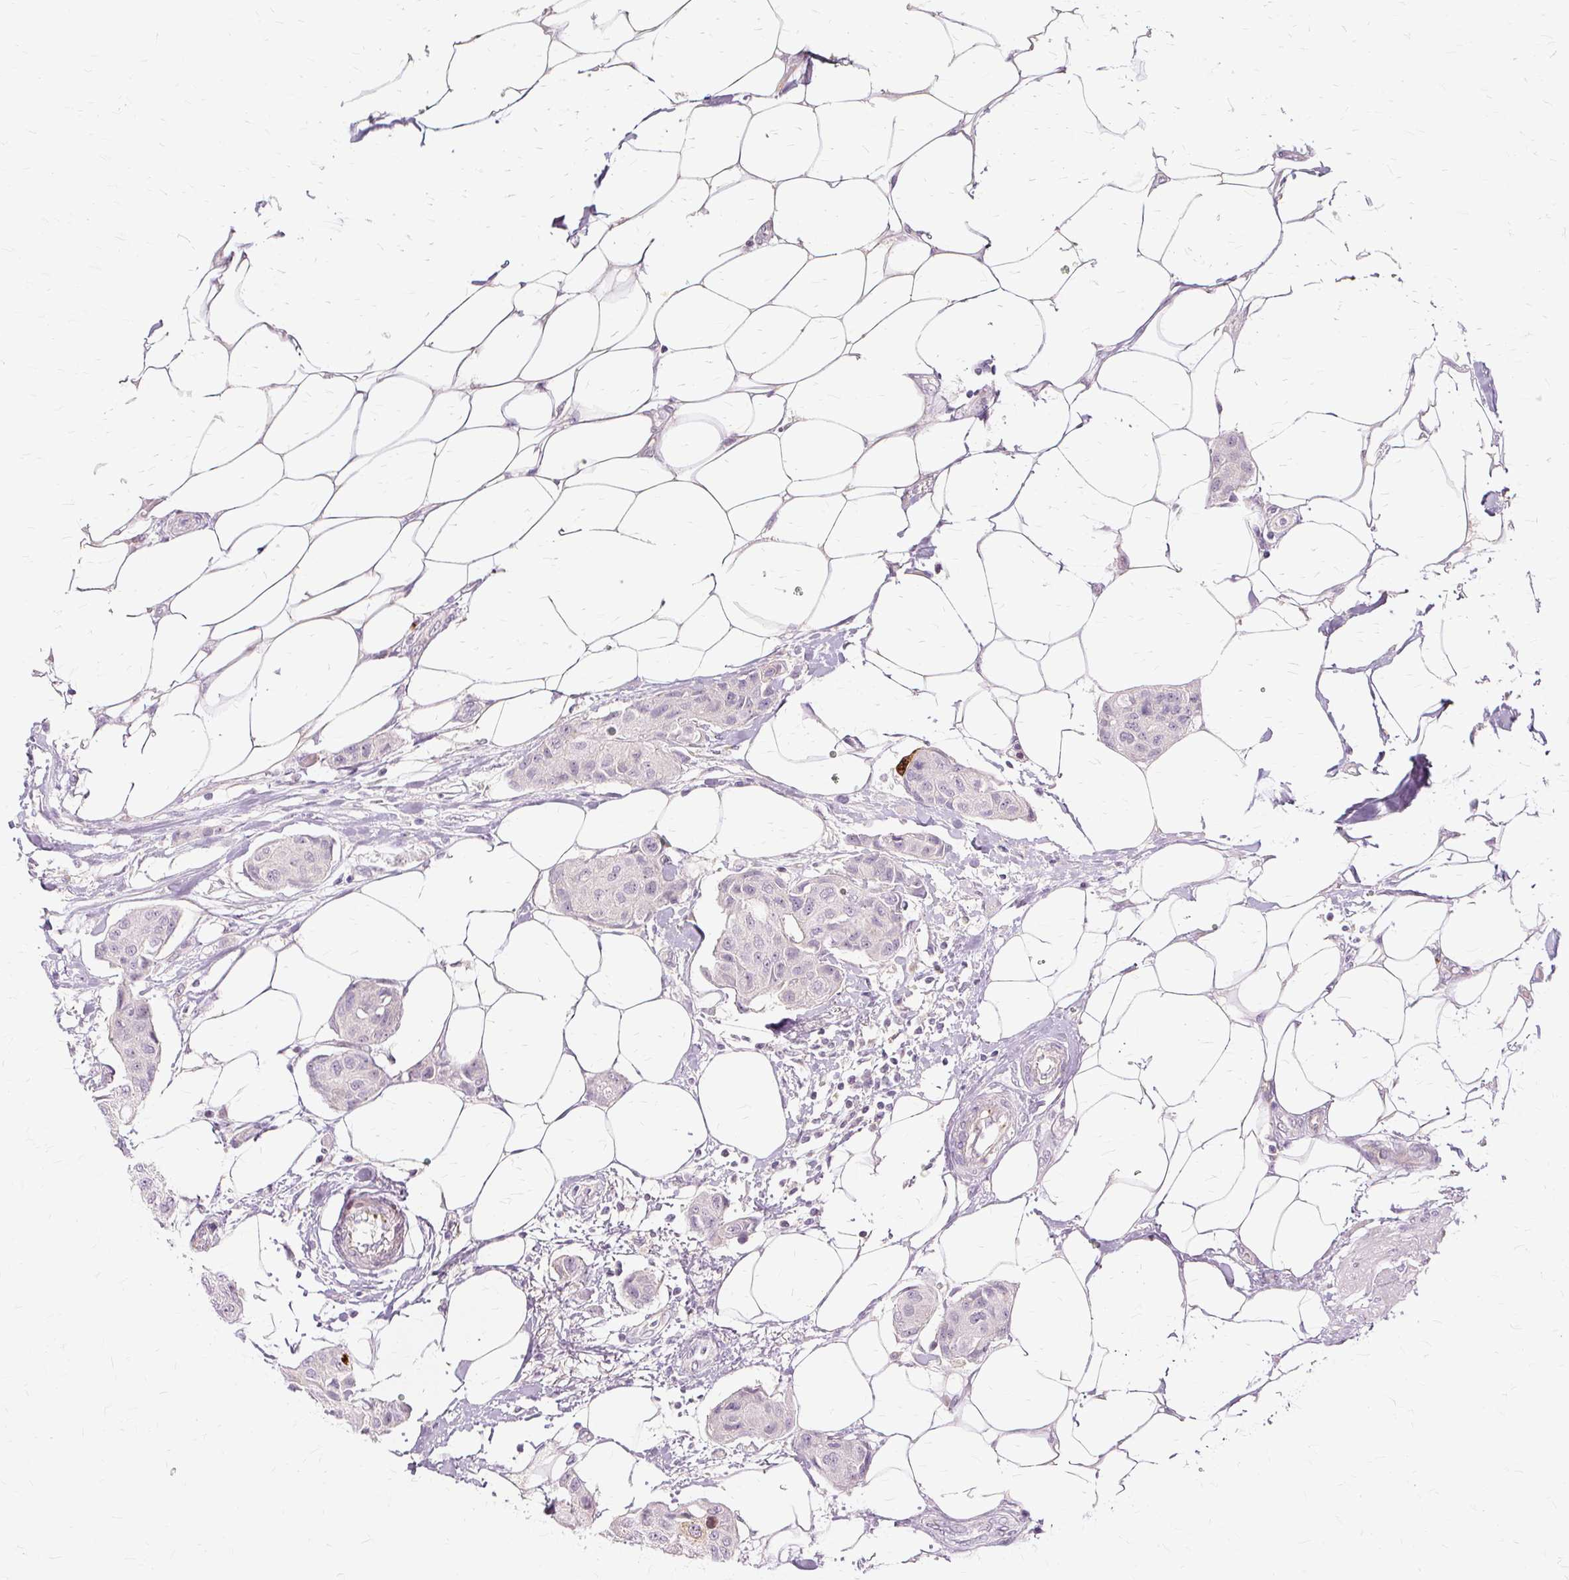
{"staining": {"intensity": "negative", "quantity": "none", "location": "none"}, "tissue": "breast cancer", "cell_type": "Tumor cells", "image_type": "cancer", "snomed": [{"axis": "morphology", "description": "Duct carcinoma"}, {"axis": "topography", "description": "Breast"}, {"axis": "topography", "description": "Lymph node"}], "caption": "The immunohistochemistry image has no significant expression in tumor cells of breast cancer tissue. (DAB (3,3'-diaminobenzidine) IHC visualized using brightfield microscopy, high magnification).", "gene": "MMACHC", "patient": {"sex": "female", "age": 80}}